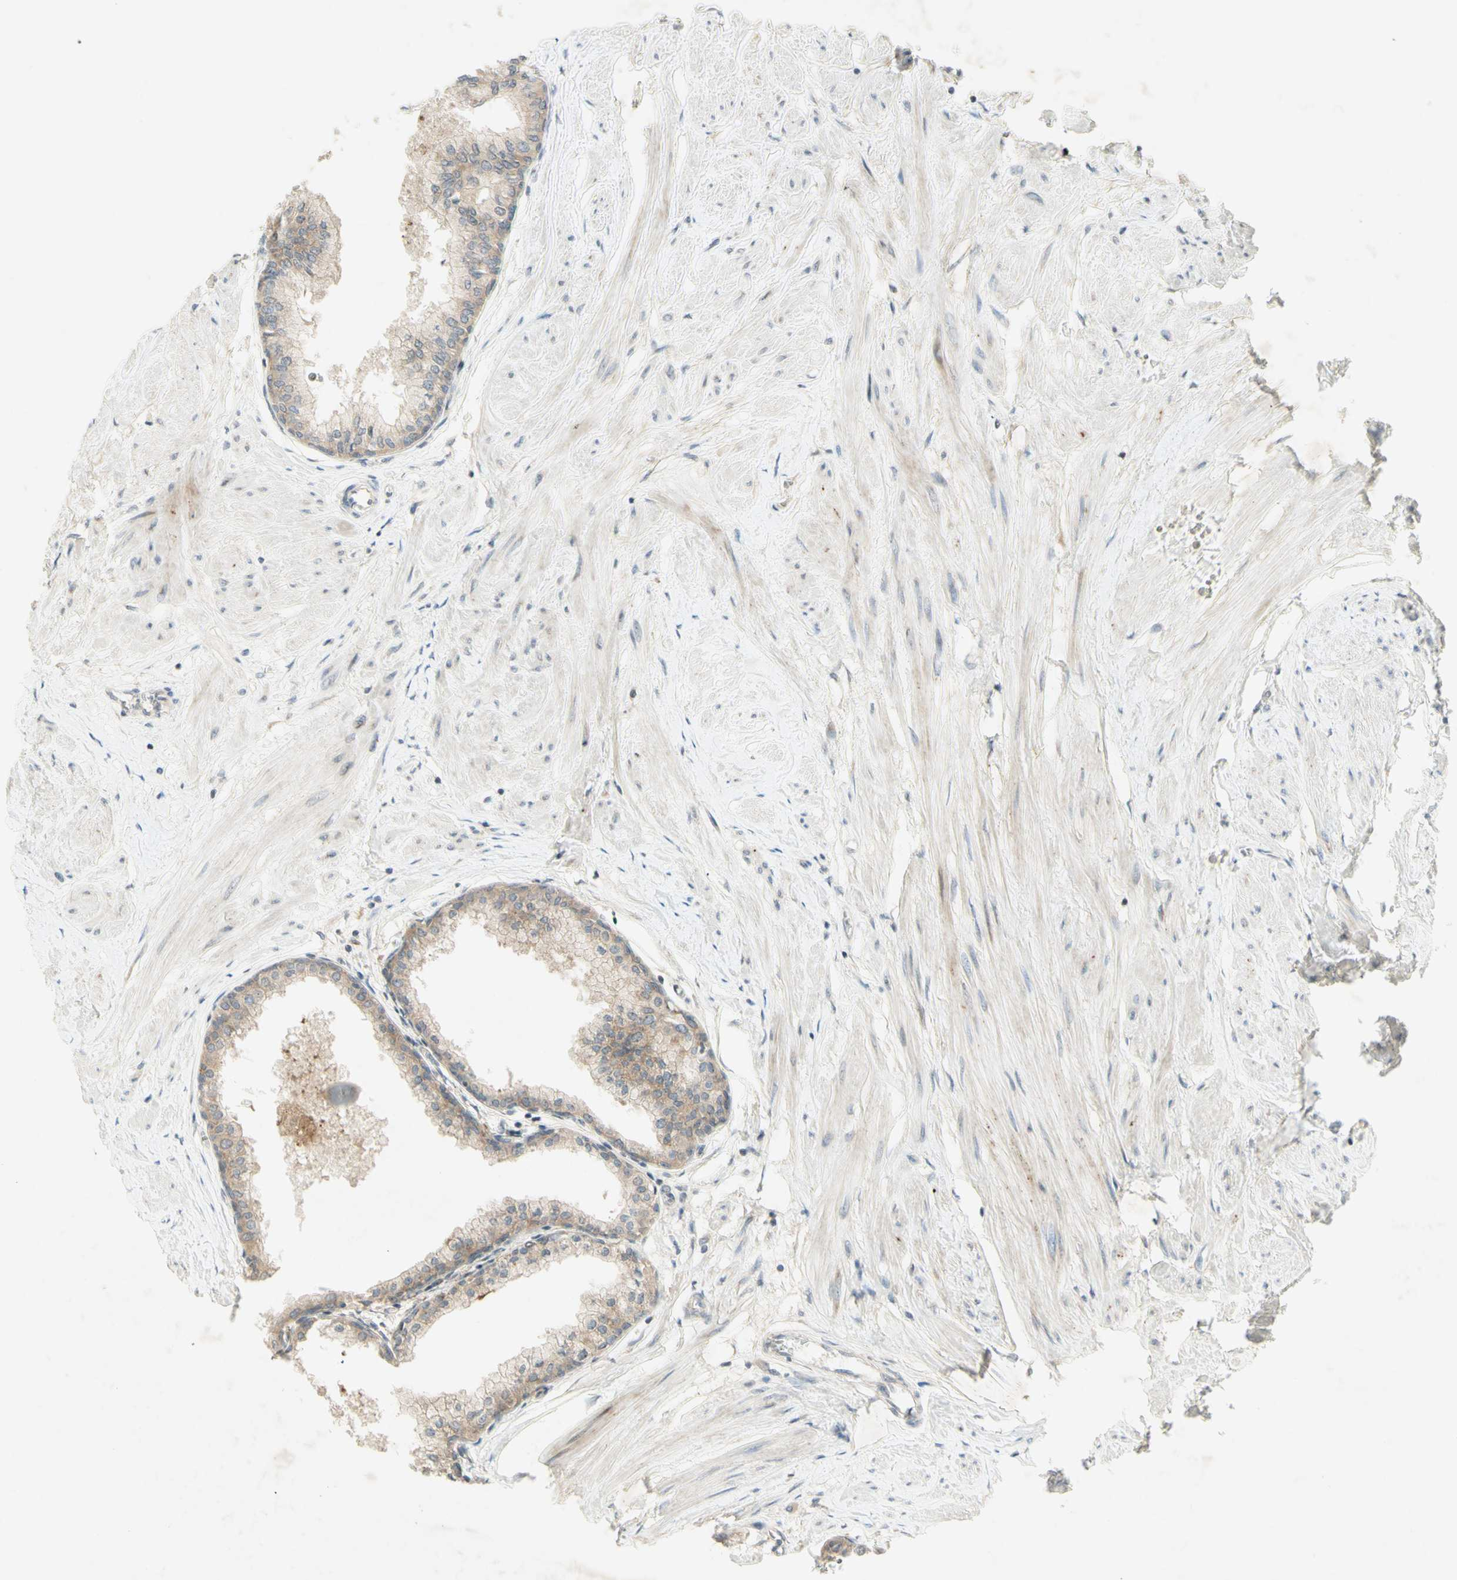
{"staining": {"intensity": "moderate", "quantity": ">75%", "location": "cytoplasmic/membranous"}, "tissue": "prostate", "cell_type": "Glandular cells", "image_type": "normal", "snomed": [{"axis": "morphology", "description": "Normal tissue, NOS"}, {"axis": "topography", "description": "Prostate"}, {"axis": "topography", "description": "Seminal veicle"}], "caption": "Immunohistochemical staining of unremarkable prostate exhibits >75% levels of moderate cytoplasmic/membranous protein positivity in approximately >75% of glandular cells.", "gene": "ETF1", "patient": {"sex": "male", "age": 60}}